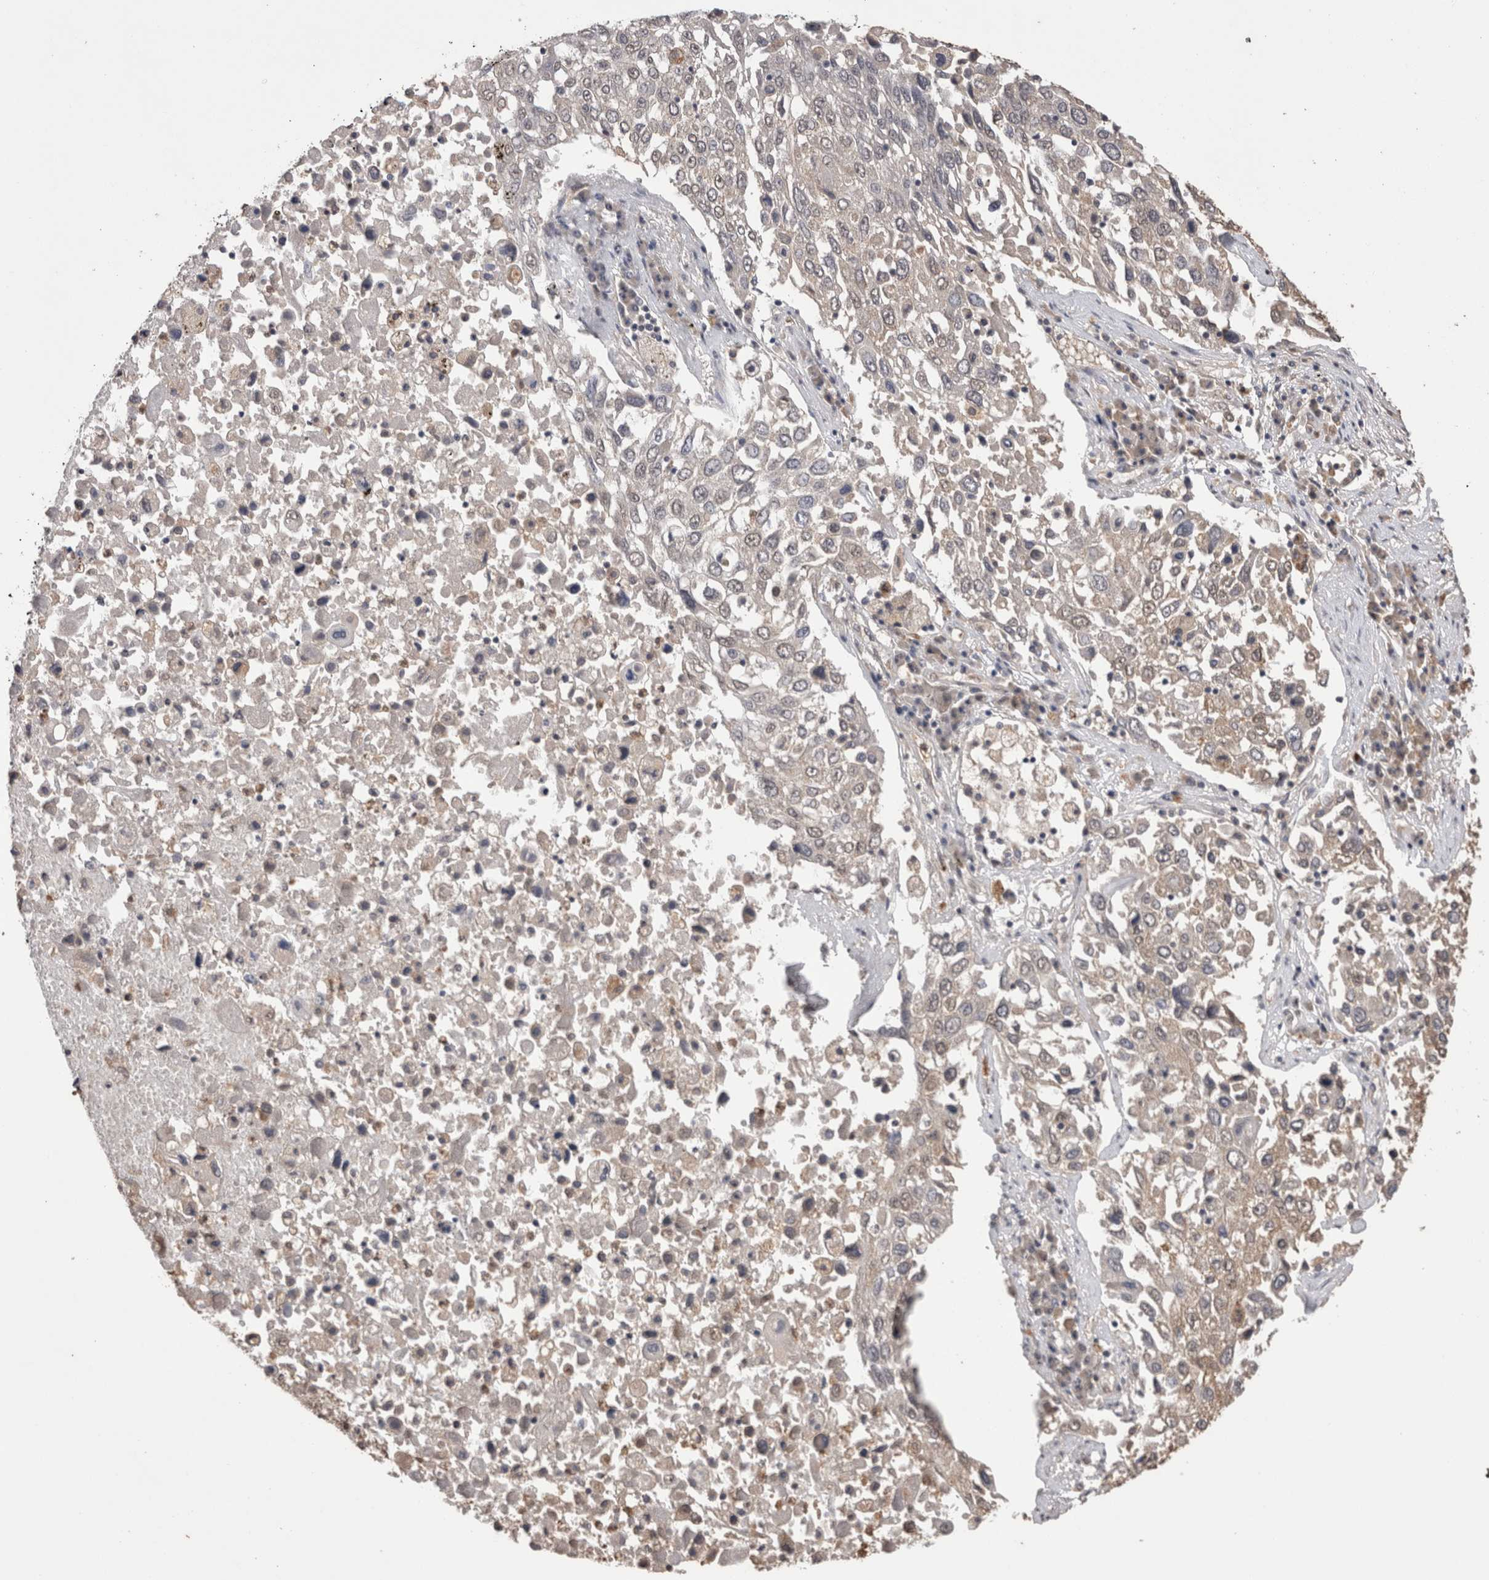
{"staining": {"intensity": "negative", "quantity": "none", "location": "none"}, "tissue": "lung cancer", "cell_type": "Tumor cells", "image_type": "cancer", "snomed": [{"axis": "morphology", "description": "Squamous cell carcinoma, NOS"}, {"axis": "topography", "description": "Lung"}], "caption": "This is a photomicrograph of IHC staining of lung cancer (squamous cell carcinoma), which shows no staining in tumor cells. (Immunohistochemistry (ihc), brightfield microscopy, high magnification).", "gene": "GRK5", "patient": {"sex": "male", "age": 65}}